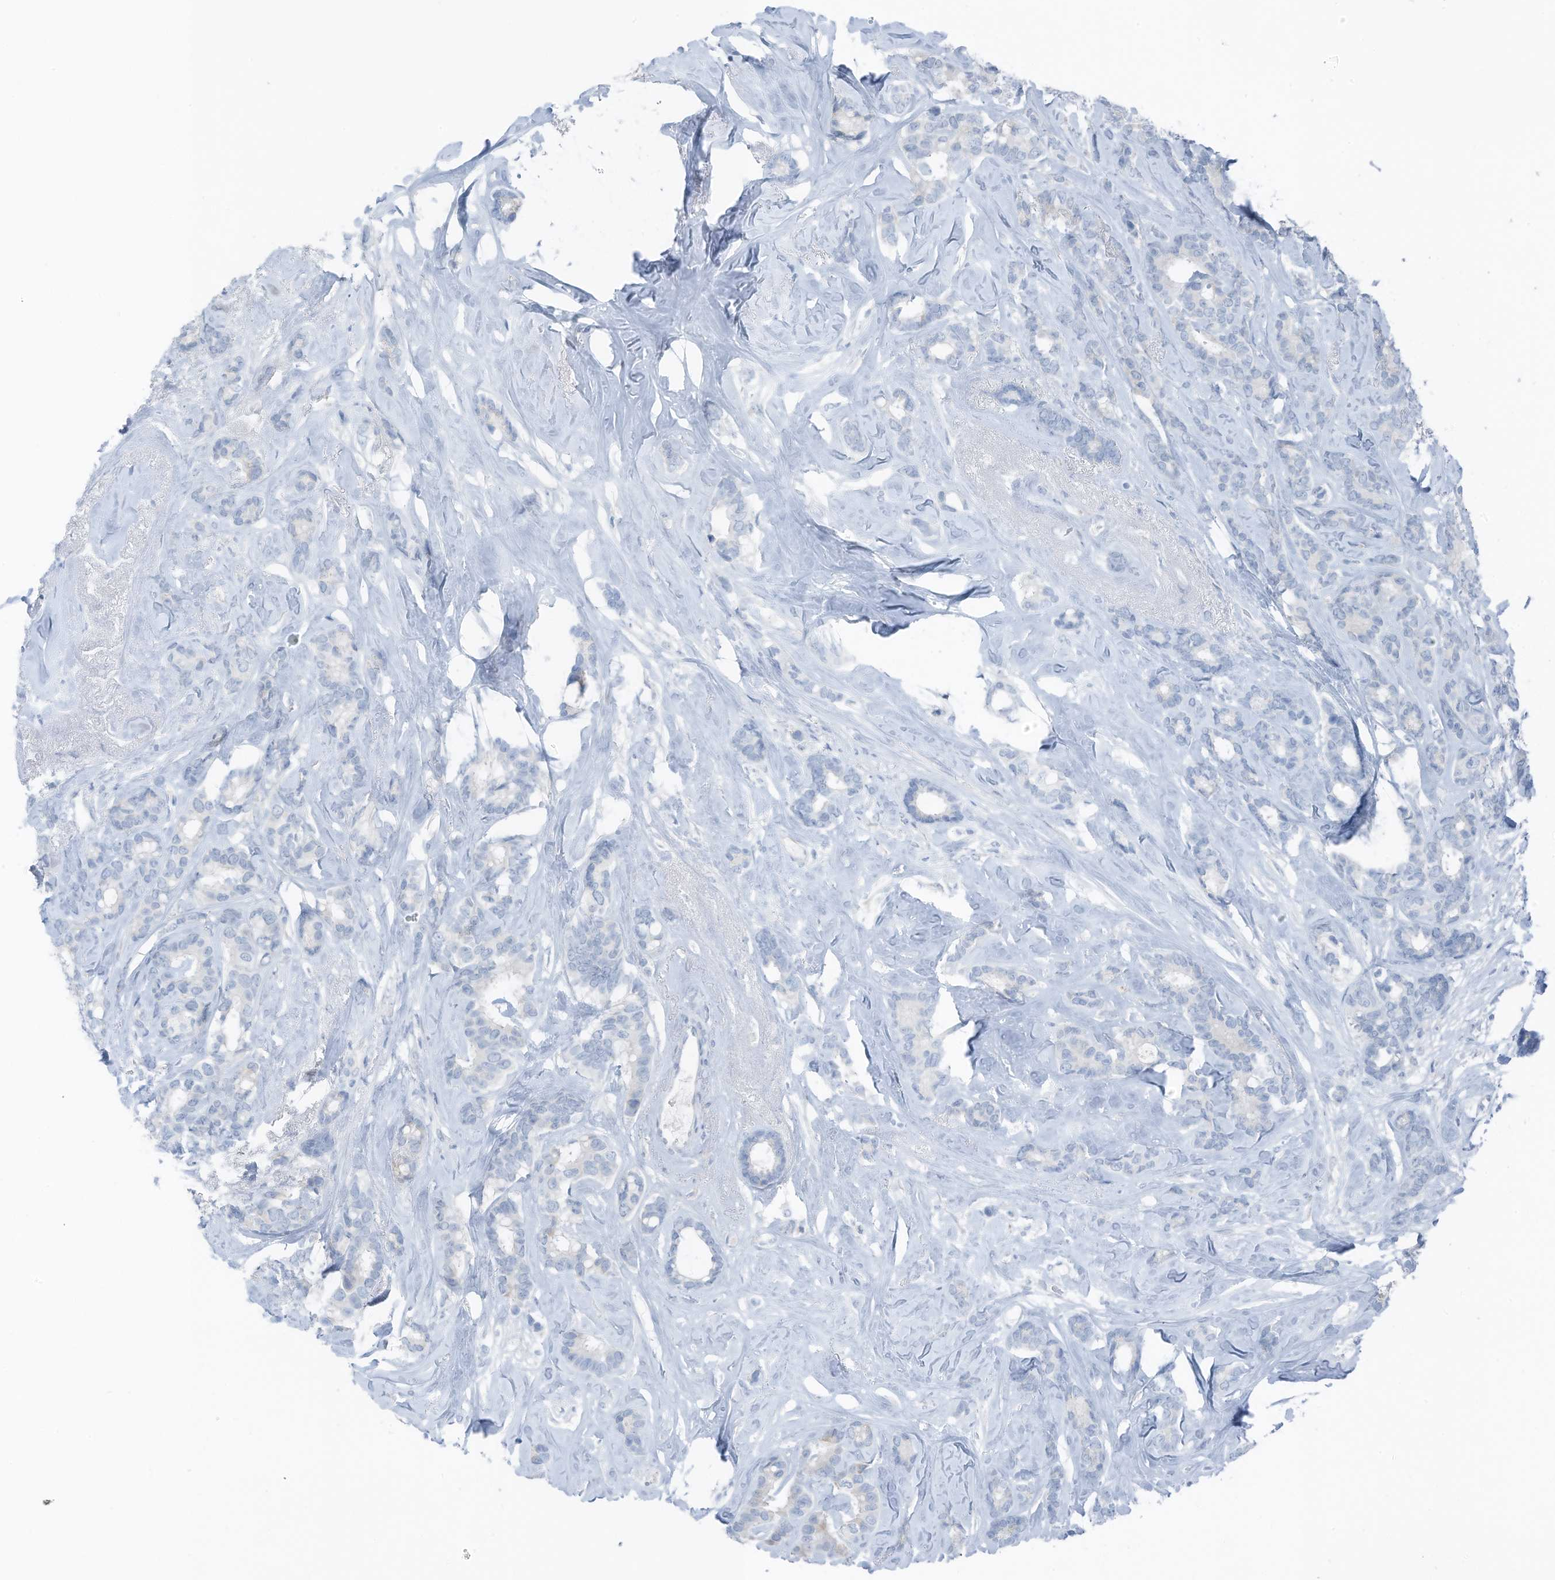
{"staining": {"intensity": "negative", "quantity": "none", "location": "none"}, "tissue": "breast cancer", "cell_type": "Tumor cells", "image_type": "cancer", "snomed": [{"axis": "morphology", "description": "Duct carcinoma"}, {"axis": "topography", "description": "Breast"}], "caption": "Tumor cells are negative for brown protein staining in breast cancer (invasive ductal carcinoma).", "gene": "ARHGEF33", "patient": {"sex": "female", "age": 87}}